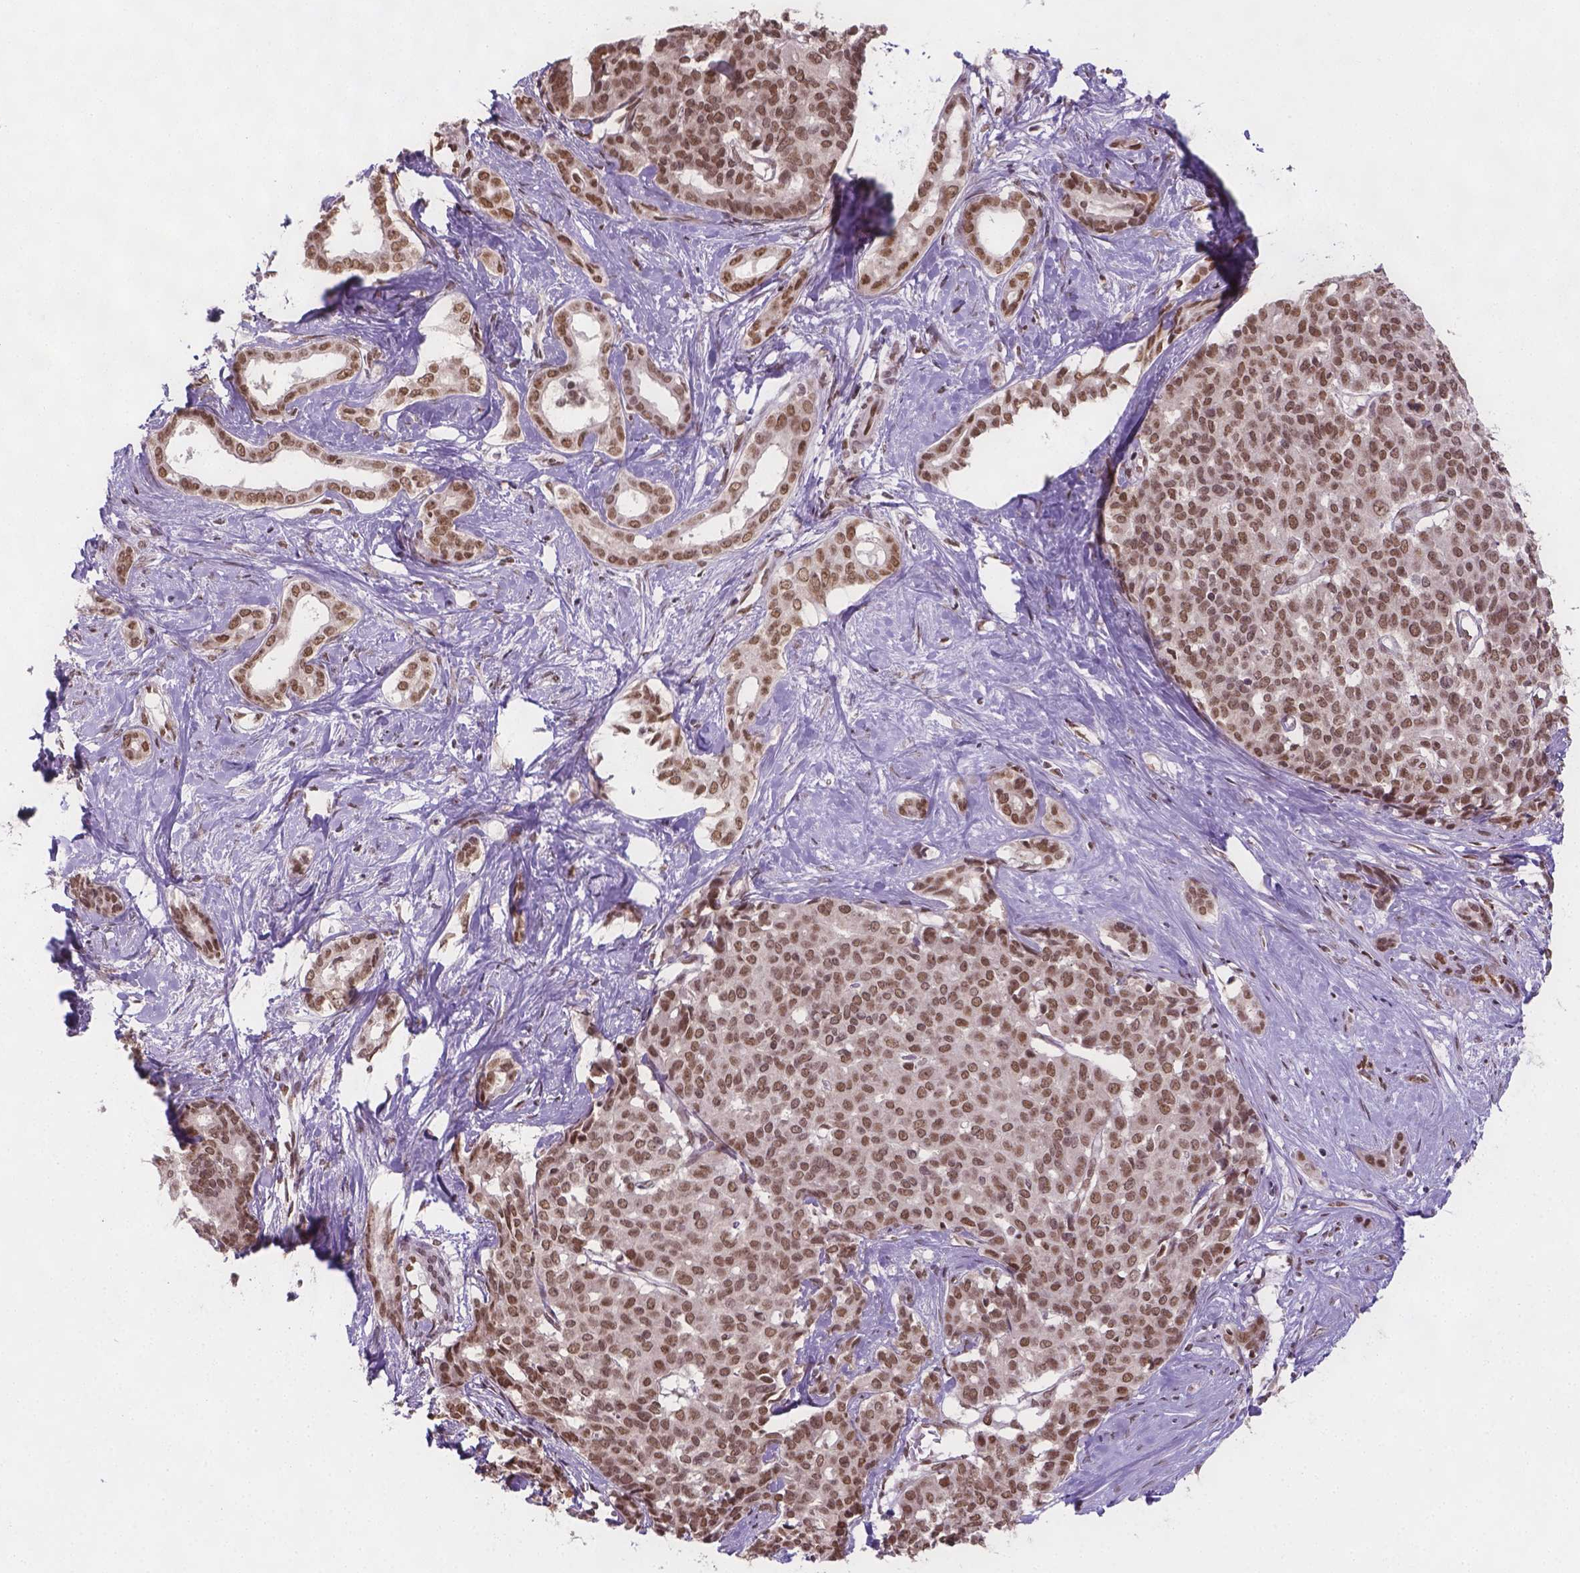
{"staining": {"intensity": "moderate", "quantity": ">75%", "location": "nuclear"}, "tissue": "liver cancer", "cell_type": "Tumor cells", "image_type": "cancer", "snomed": [{"axis": "morphology", "description": "Cholangiocarcinoma"}, {"axis": "topography", "description": "Liver"}], "caption": "A high-resolution image shows immunohistochemistry staining of liver cancer (cholangiocarcinoma), which demonstrates moderate nuclear positivity in about >75% of tumor cells.", "gene": "FANCE", "patient": {"sex": "female", "age": 47}}